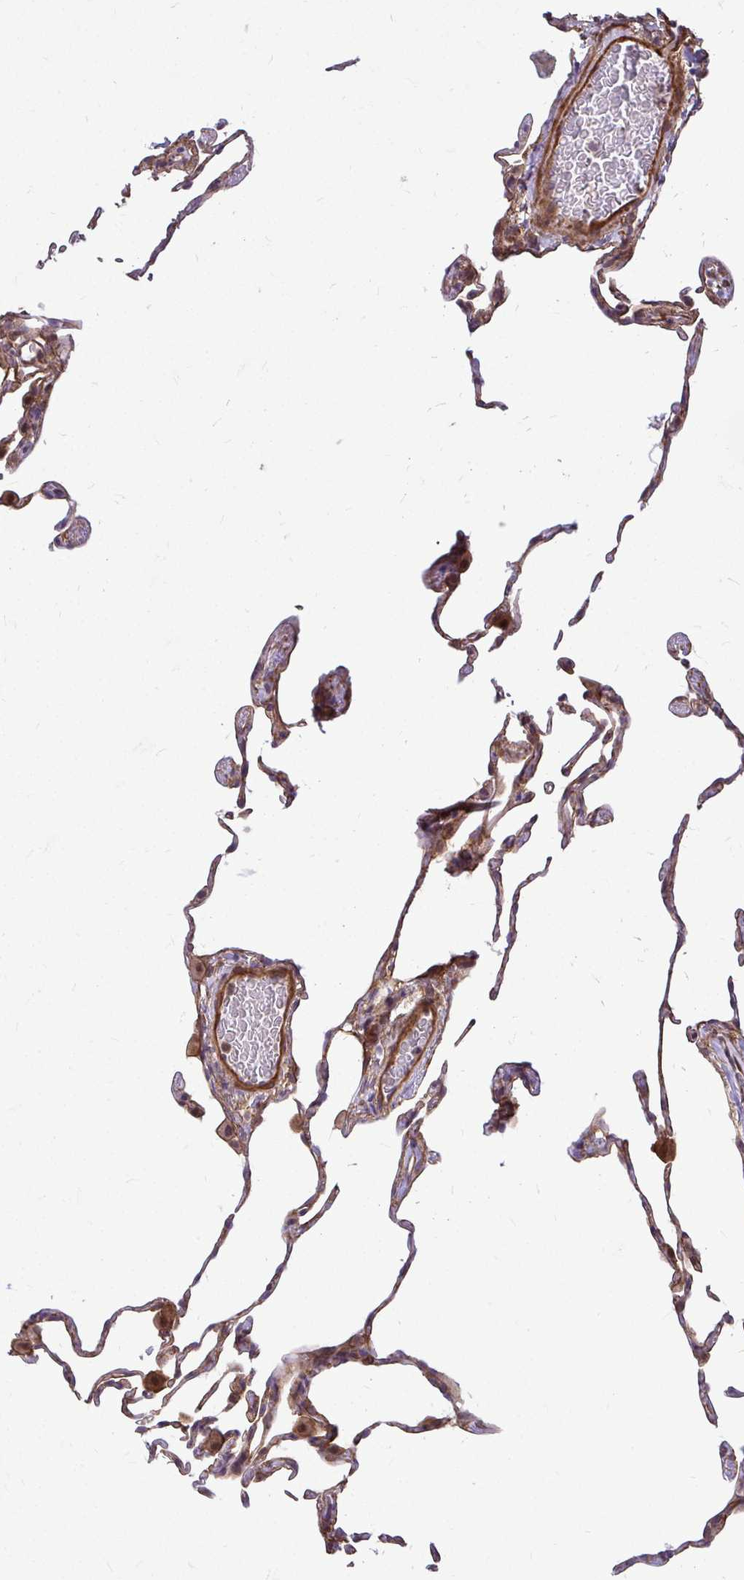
{"staining": {"intensity": "moderate", "quantity": "25%-75%", "location": "cytoplasmic/membranous"}, "tissue": "lung", "cell_type": "Alveolar cells", "image_type": "normal", "snomed": [{"axis": "morphology", "description": "Normal tissue, NOS"}, {"axis": "topography", "description": "Lung"}], "caption": "Lung stained with immunohistochemistry displays moderate cytoplasmic/membranous positivity in approximately 25%-75% of alveolar cells.", "gene": "TRIP6", "patient": {"sex": "female", "age": 57}}